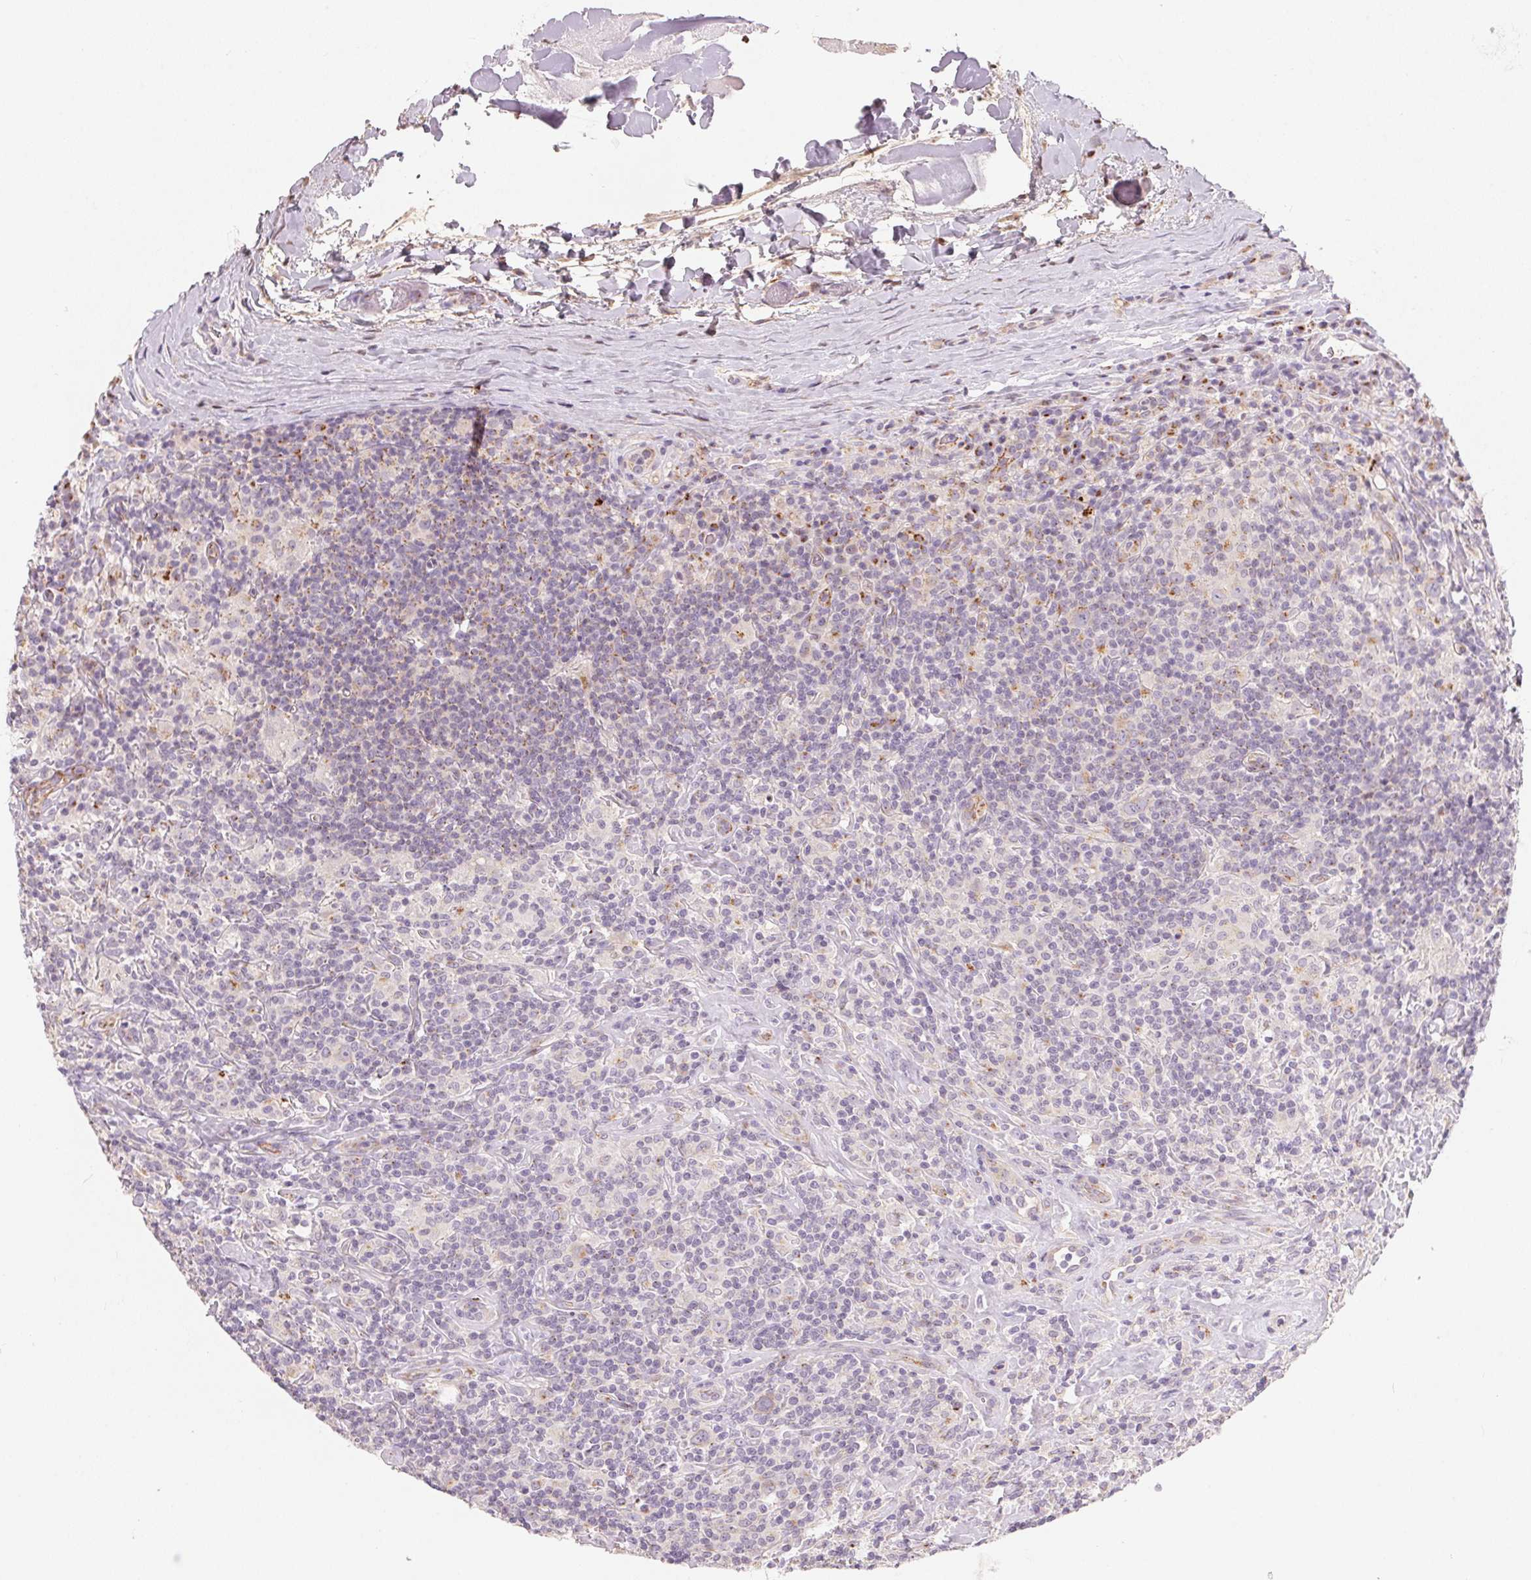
{"staining": {"intensity": "negative", "quantity": "none", "location": "none"}, "tissue": "lymphoma", "cell_type": "Tumor cells", "image_type": "cancer", "snomed": [{"axis": "morphology", "description": "Hodgkin's disease, NOS"}, {"axis": "morphology", "description": "Hodgkin's lymphoma, nodular sclerosis"}, {"axis": "topography", "description": "Lymph node"}], "caption": "Human lymphoma stained for a protein using IHC demonstrates no expression in tumor cells.", "gene": "DRAM2", "patient": {"sex": "female", "age": 10}}